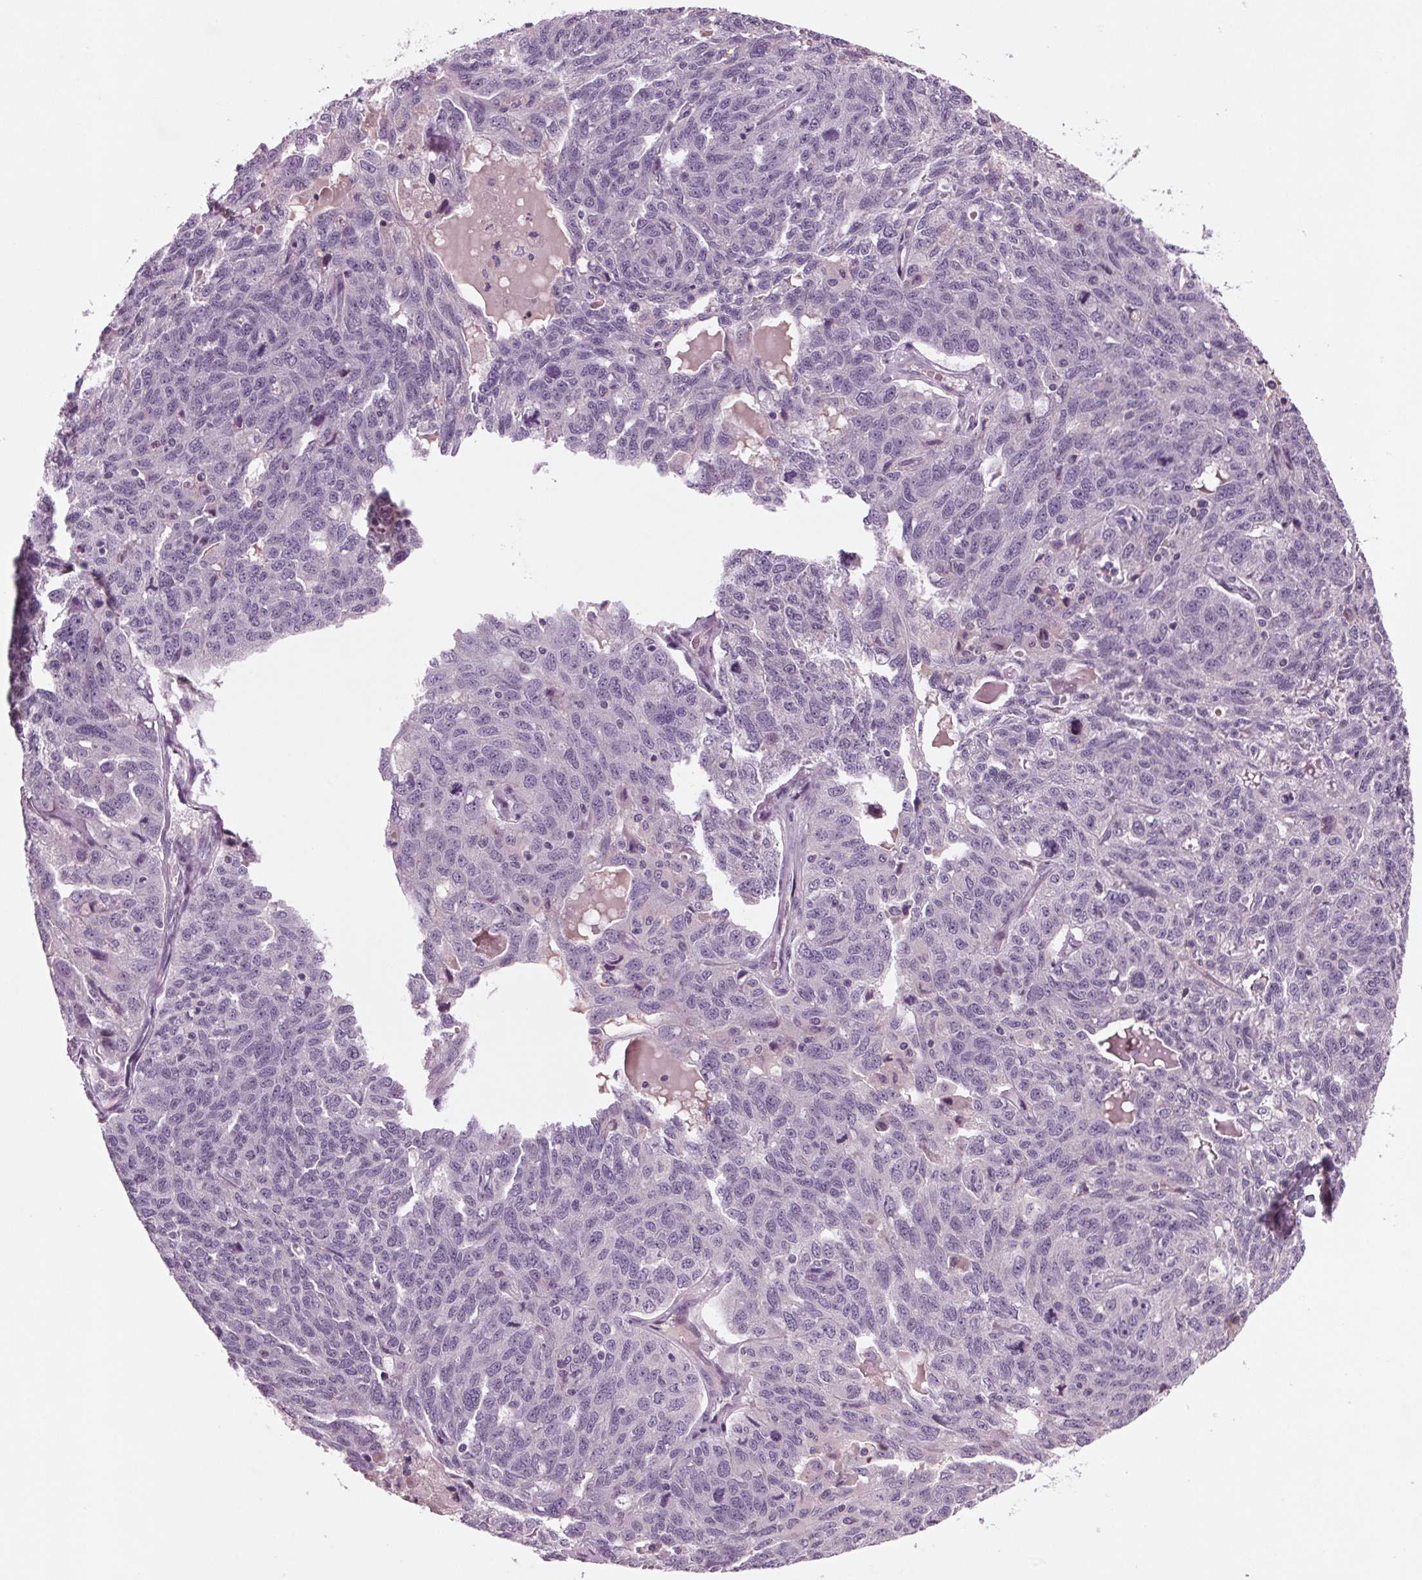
{"staining": {"intensity": "negative", "quantity": "none", "location": "none"}, "tissue": "ovarian cancer", "cell_type": "Tumor cells", "image_type": "cancer", "snomed": [{"axis": "morphology", "description": "Cystadenocarcinoma, serous, NOS"}, {"axis": "topography", "description": "Ovary"}], "caption": "Immunohistochemistry (IHC) image of human ovarian cancer stained for a protein (brown), which reveals no positivity in tumor cells.", "gene": "BHLHE22", "patient": {"sex": "female", "age": 71}}